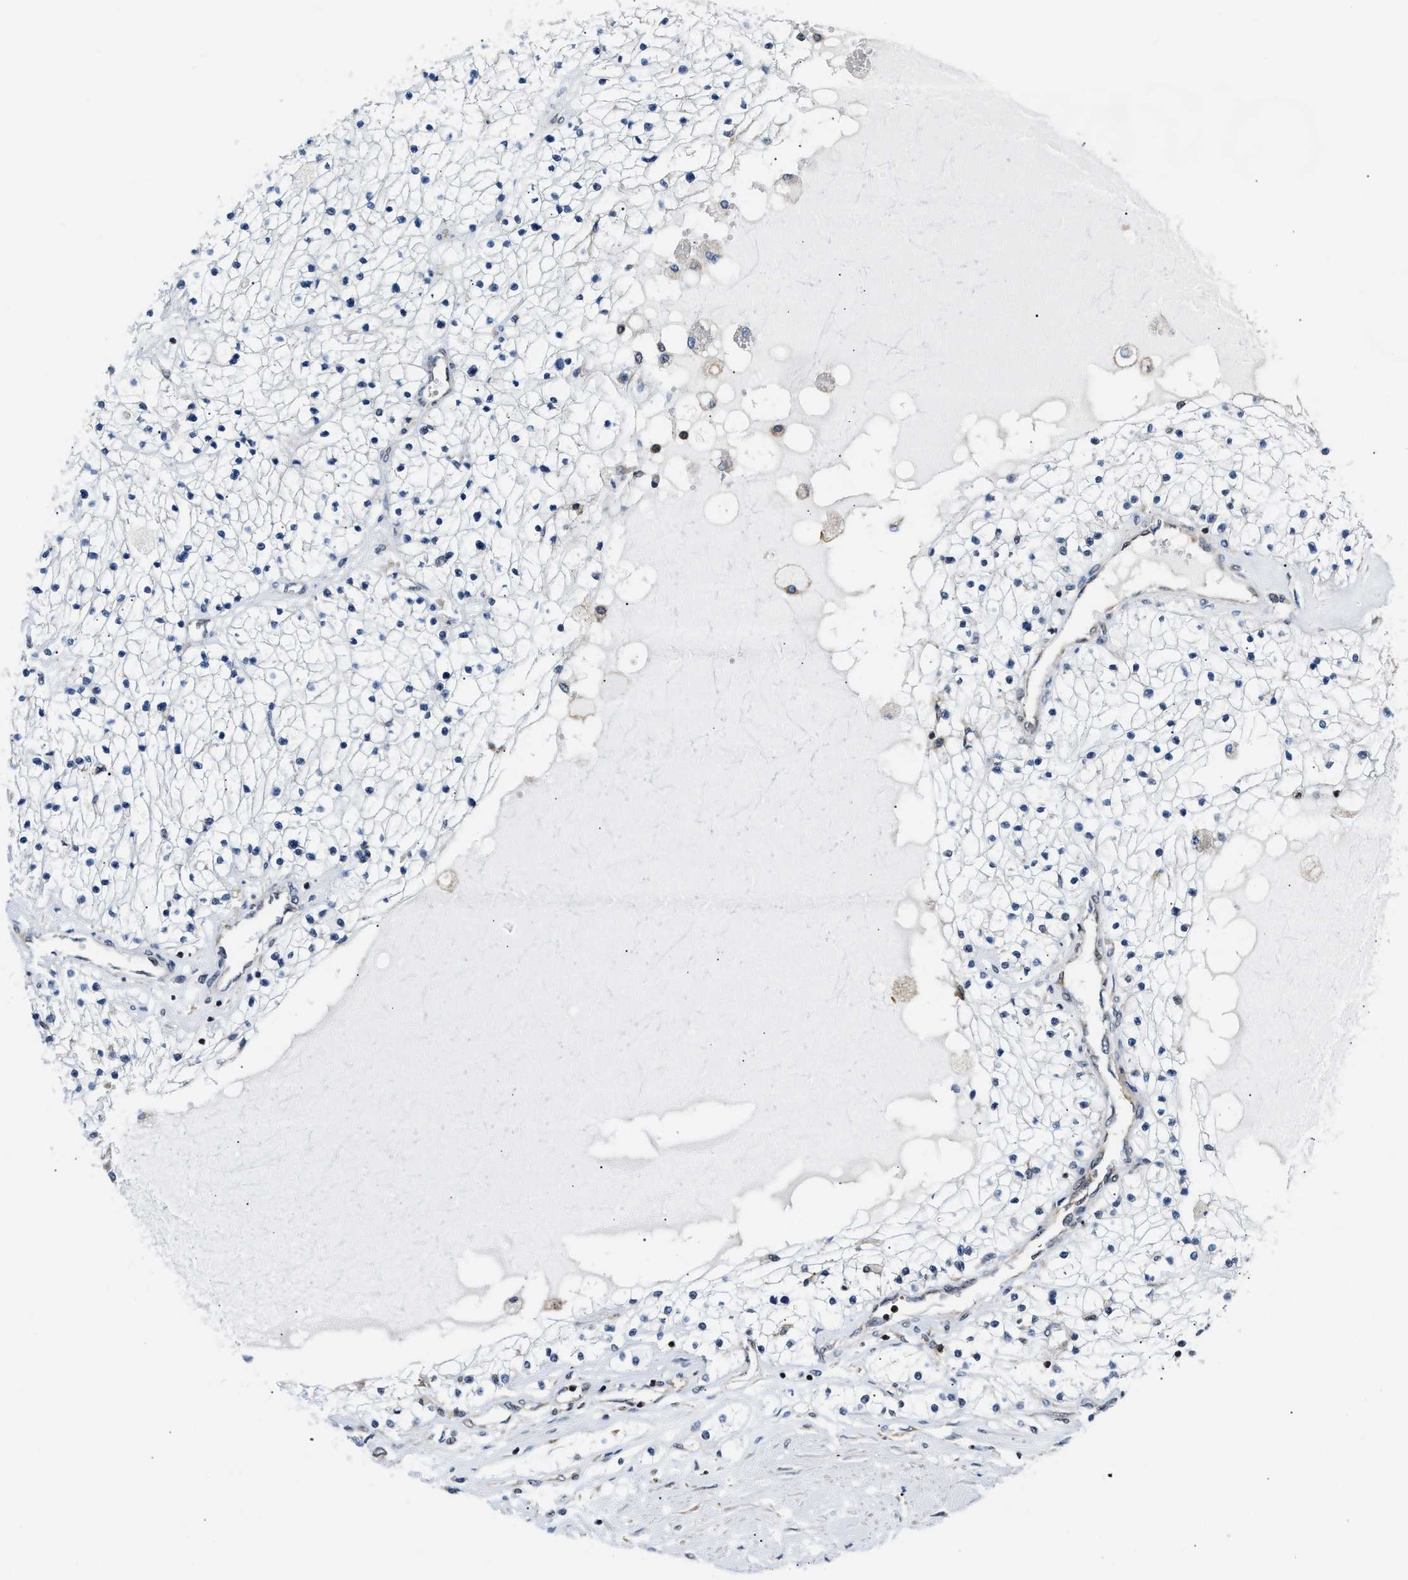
{"staining": {"intensity": "negative", "quantity": "none", "location": "none"}, "tissue": "renal cancer", "cell_type": "Tumor cells", "image_type": "cancer", "snomed": [{"axis": "morphology", "description": "Adenocarcinoma, NOS"}, {"axis": "topography", "description": "Kidney"}], "caption": "A photomicrograph of human adenocarcinoma (renal) is negative for staining in tumor cells.", "gene": "STK10", "patient": {"sex": "male", "age": 68}}